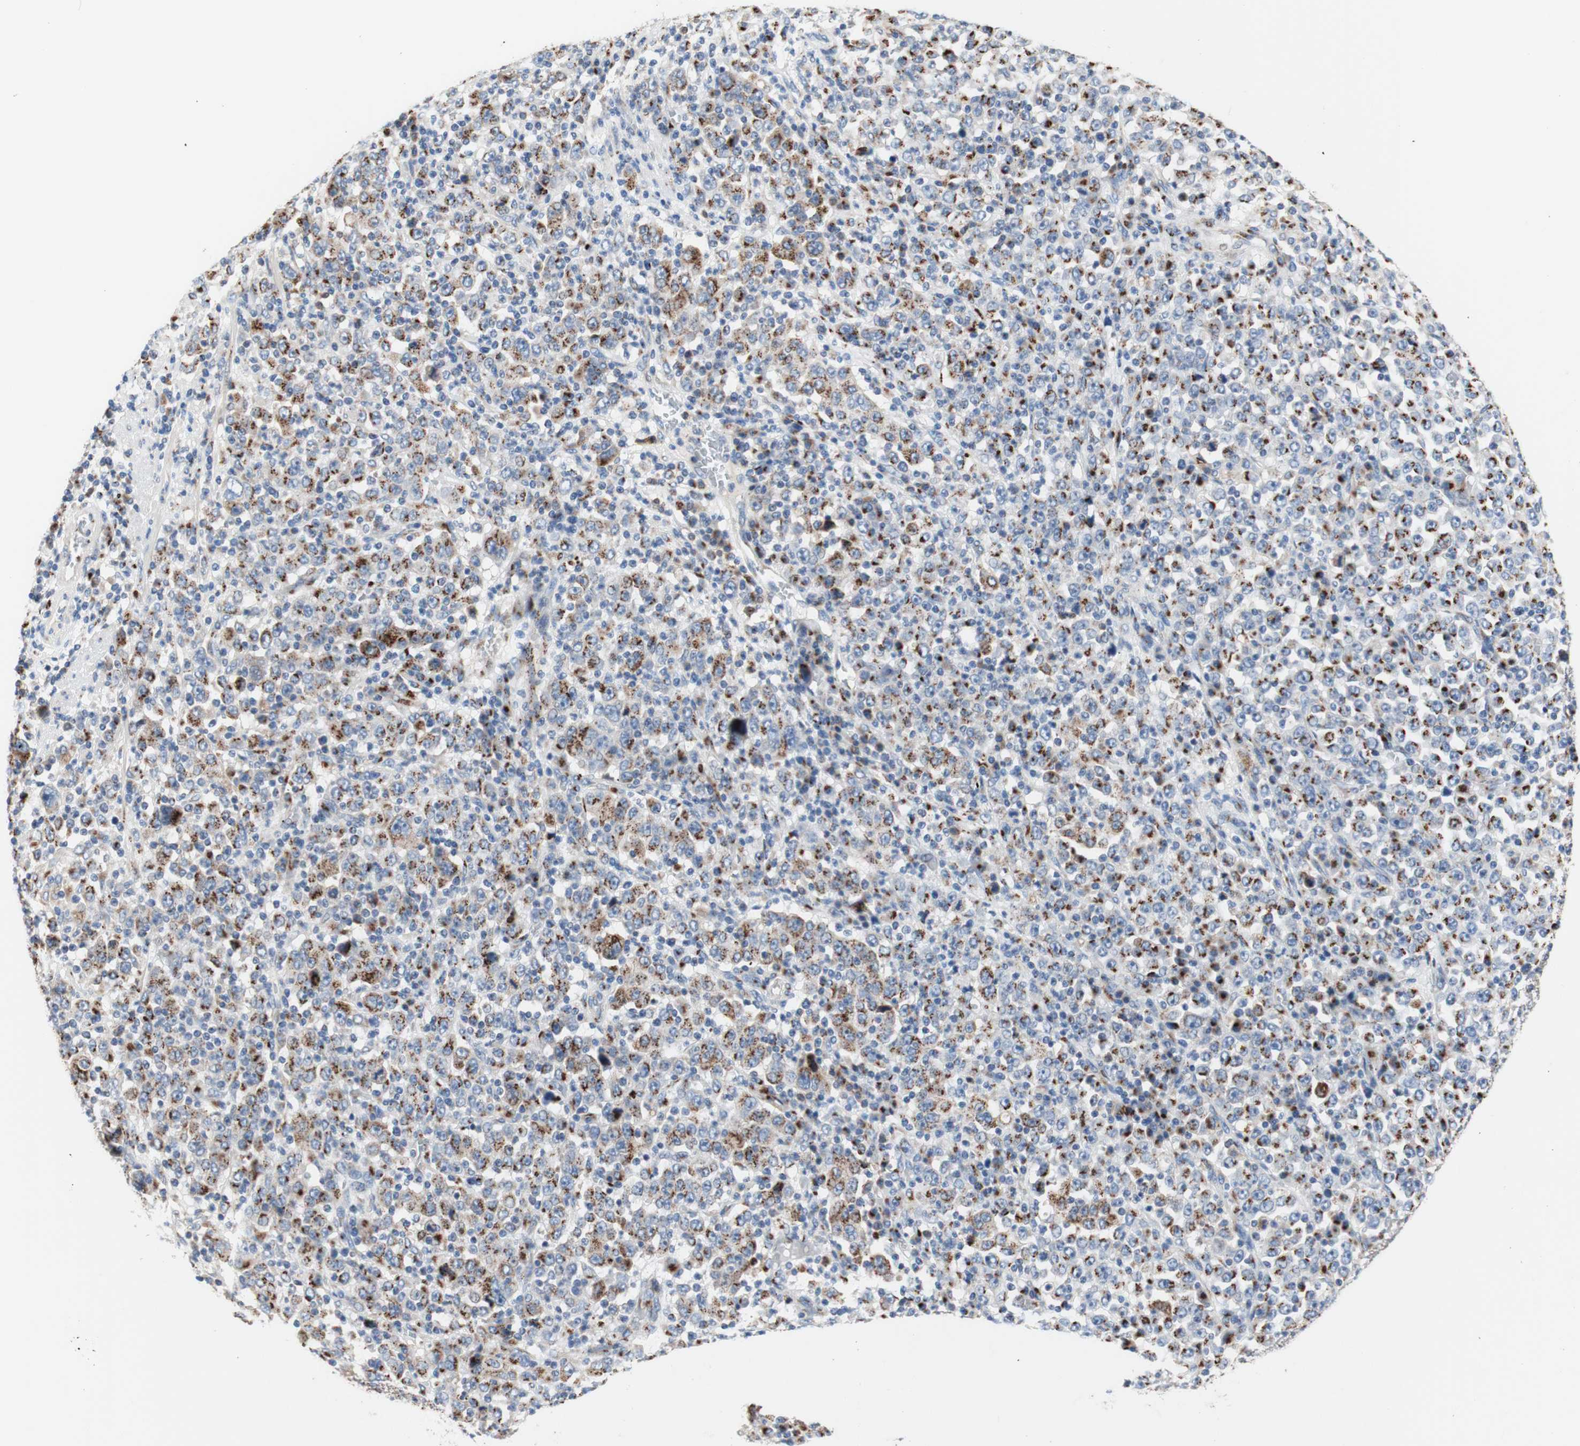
{"staining": {"intensity": "moderate", "quantity": "25%-75%", "location": "cytoplasmic/membranous"}, "tissue": "stomach cancer", "cell_type": "Tumor cells", "image_type": "cancer", "snomed": [{"axis": "morphology", "description": "Normal tissue, NOS"}, {"axis": "morphology", "description": "Adenocarcinoma, NOS"}, {"axis": "topography", "description": "Stomach, upper"}, {"axis": "topography", "description": "Stomach"}], "caption": "Immunohistochemical staining of human stomach cancer (adenocarcinoma) reveals medium levels of moderate cytoplasmic/membranous protein staining in about 25%-75% of tumor cells.", "gene": "GALNT2", "patient": {"sex": "male", "age": 59}}